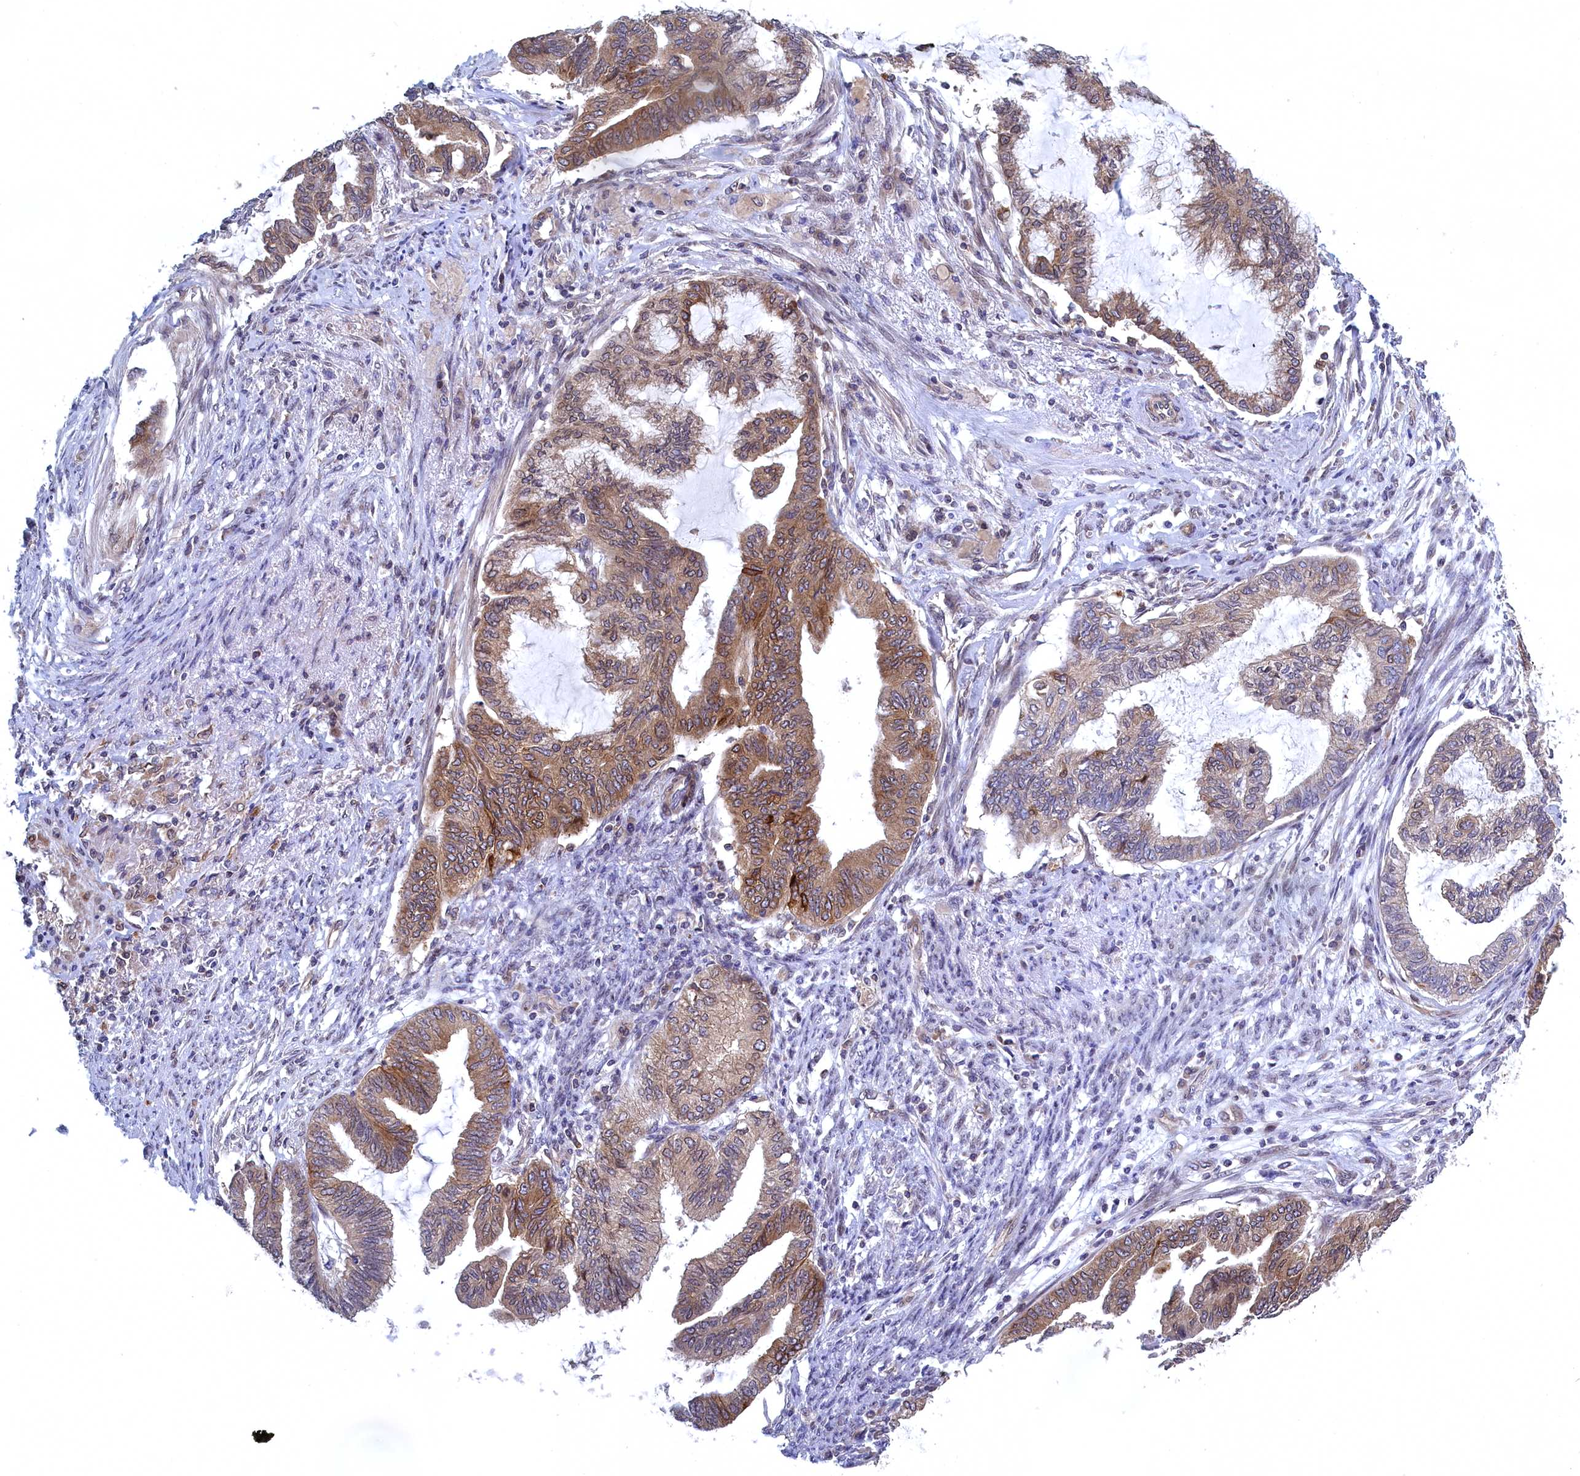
{"staining": {"intensity": "moderate", "quantity": ">75%", "location": "cytoplasmic/membranous"}, "tissue": "endometrial cancer", "cell_type": "Tumor cells", "image_type": "cancer", "snomed": [{"axis": "morphology", "description": "Adenocarcinoma, NOS"}, {"axis": "topography", "description": "Endometrium"}], "caption": "Immunohistochemical staining of adenocarcinoma (endometrial) reveals medium levels of moderate cytoplasmic/membranous protein expression in about >75% of tumor cells. Immunohistochemistry (ihc) stains the protein in brown and the nuclei are stained blue.", "gene": "NAA10", "patient": {"sex": "female", "age": 86}}